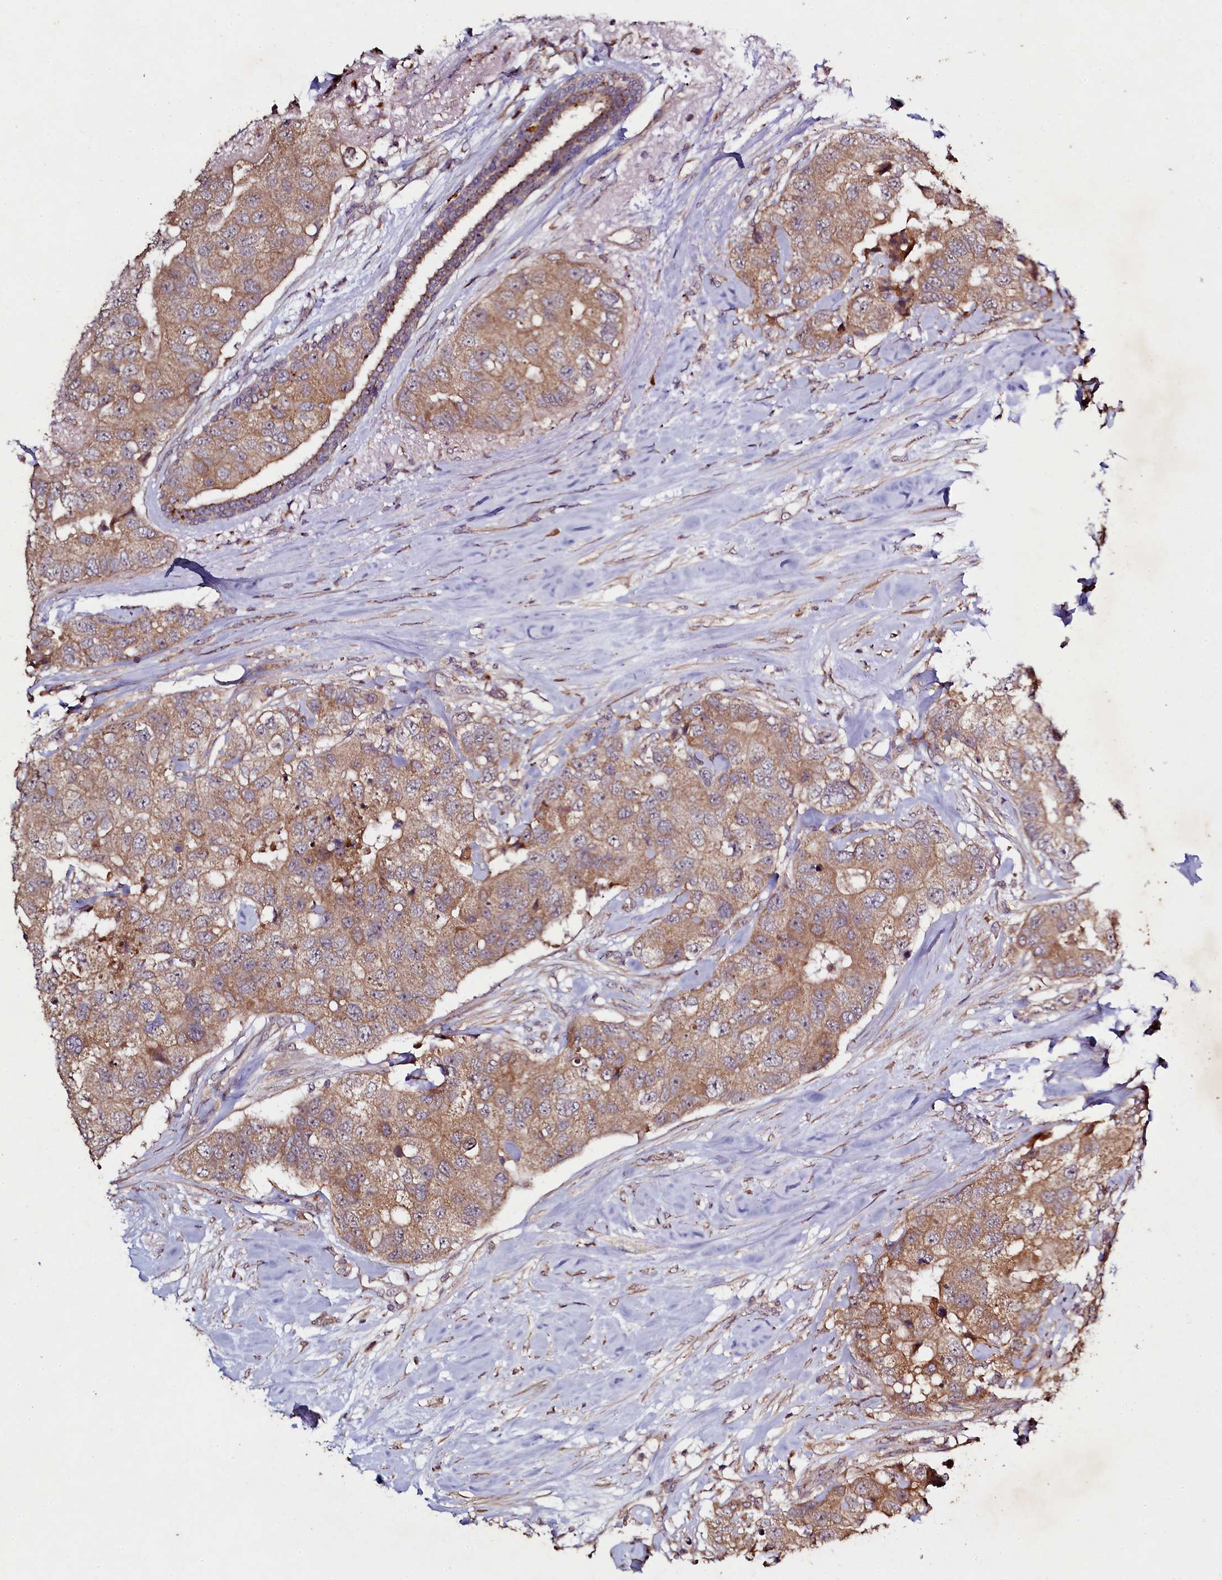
{"staining": {"intensity": "moderate", "quantity": ">75%", "location": "cytoplasmic/membranous"}, "tissue": "breast cancer", "cell_type": "Tumor cells", "image_type": "cancer", "snomed": [{"axis": "morphology", "description": "Duct carcinoma"}, {"axis": "topography", "description": "Breast"}], "caption": "Immunohistochemical staining of breast invasive ductal carcinoma demonstrates medium levels of moderate cytoplasmic/membranous protein staining in about >75% of tumor cells.", "gene": "SEC24C", "patient": {"sex": "female", "age": 62}}